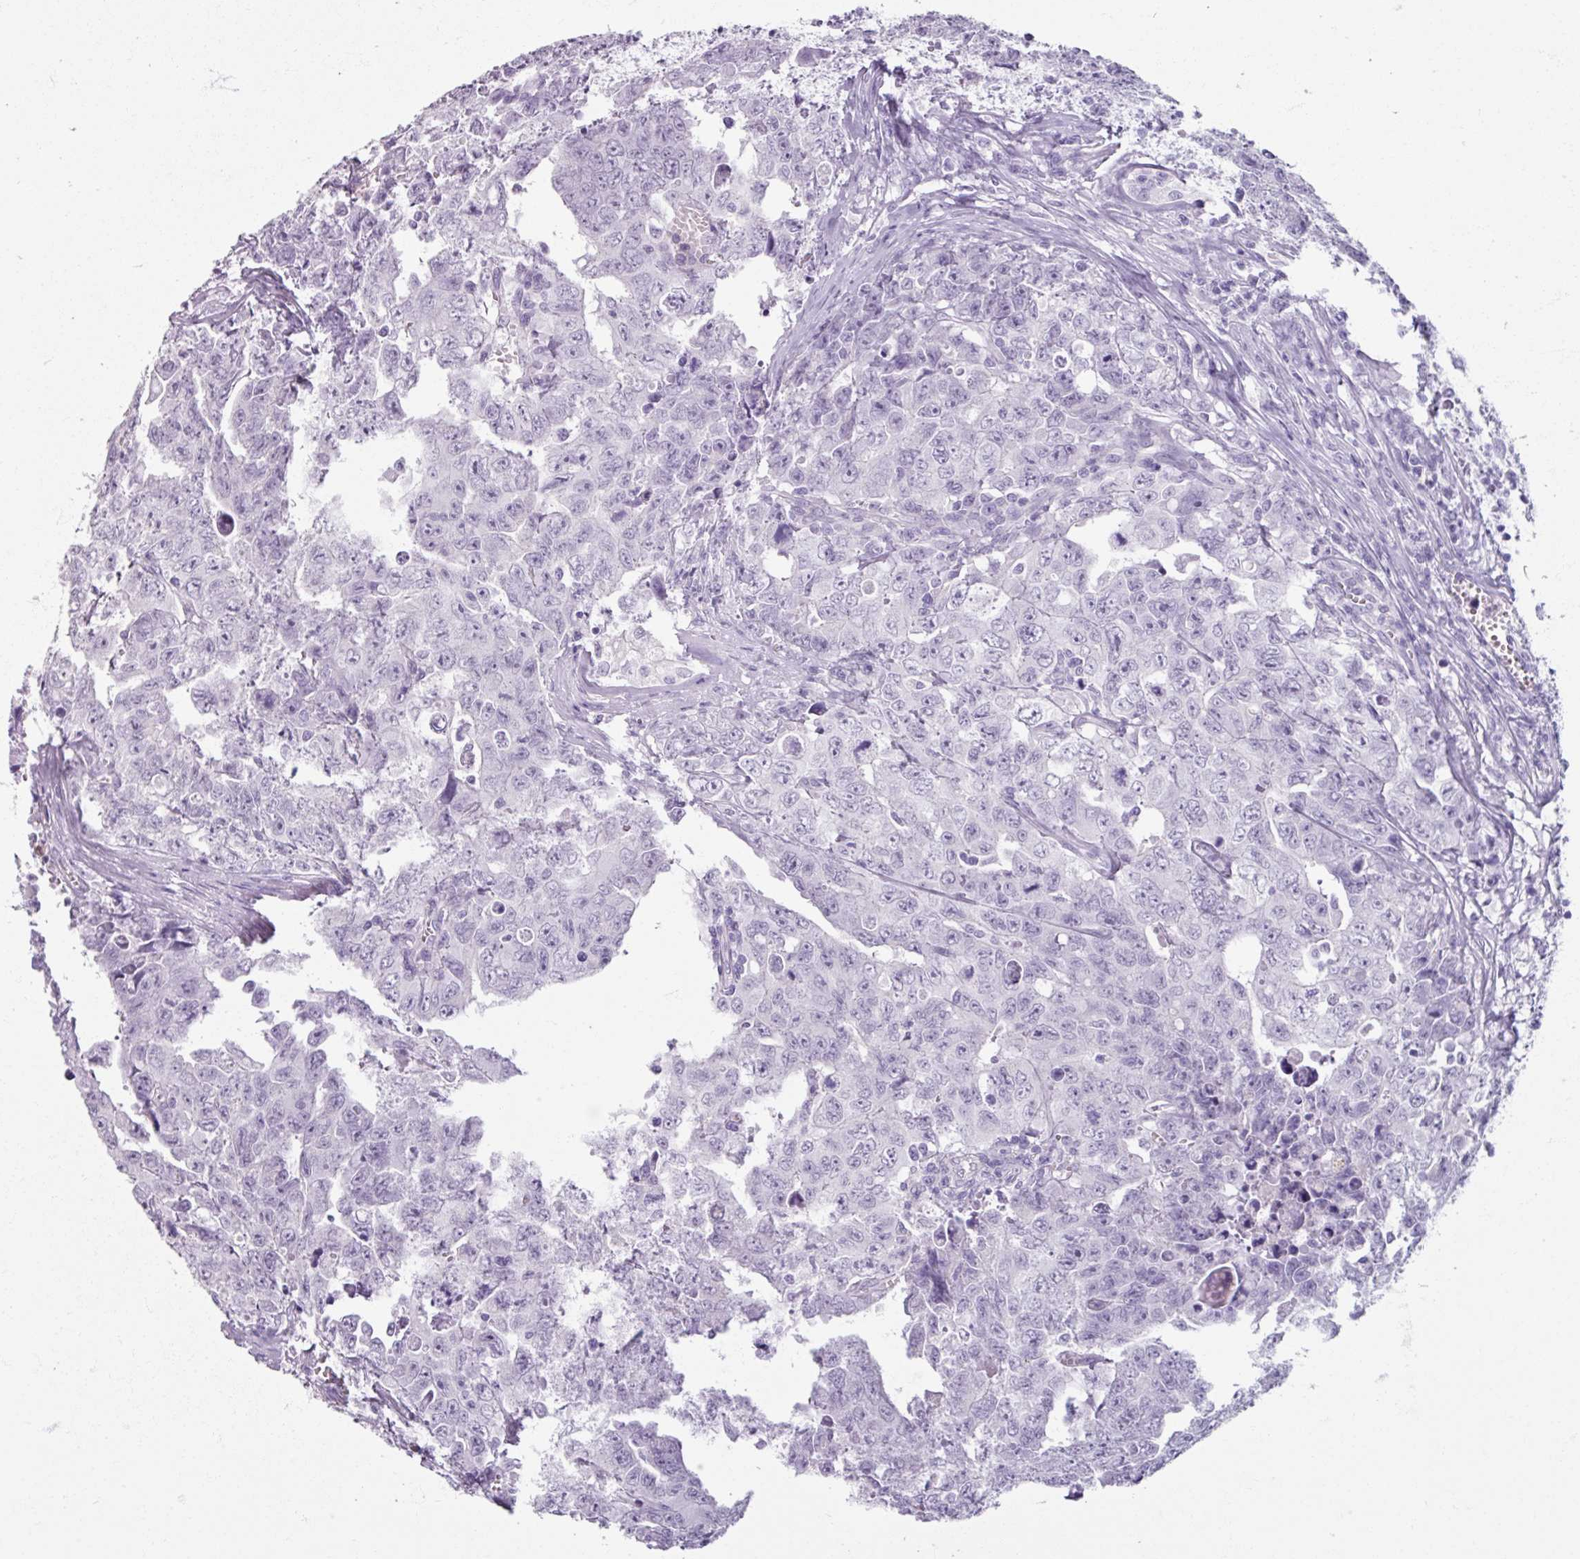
{"staining": {"intensity": "negative", "quantity": "none", "location": "none"}, "tissue": "testis cancer", "cell_type": "Tumor cells", "image_type": "cancer", "snomed": [{"axis": "morphology", "description": "Carcinoma, Embryonal, NOS"}, {"axis": "topography", "description": "Testis"}], "caption": "Immunohistochemistry (IHC) of embryonal carcinoma (testis) displays no expression in tumor cells.", "gene": "ARG1", "patient": {"sex": "male", "age": 24}}